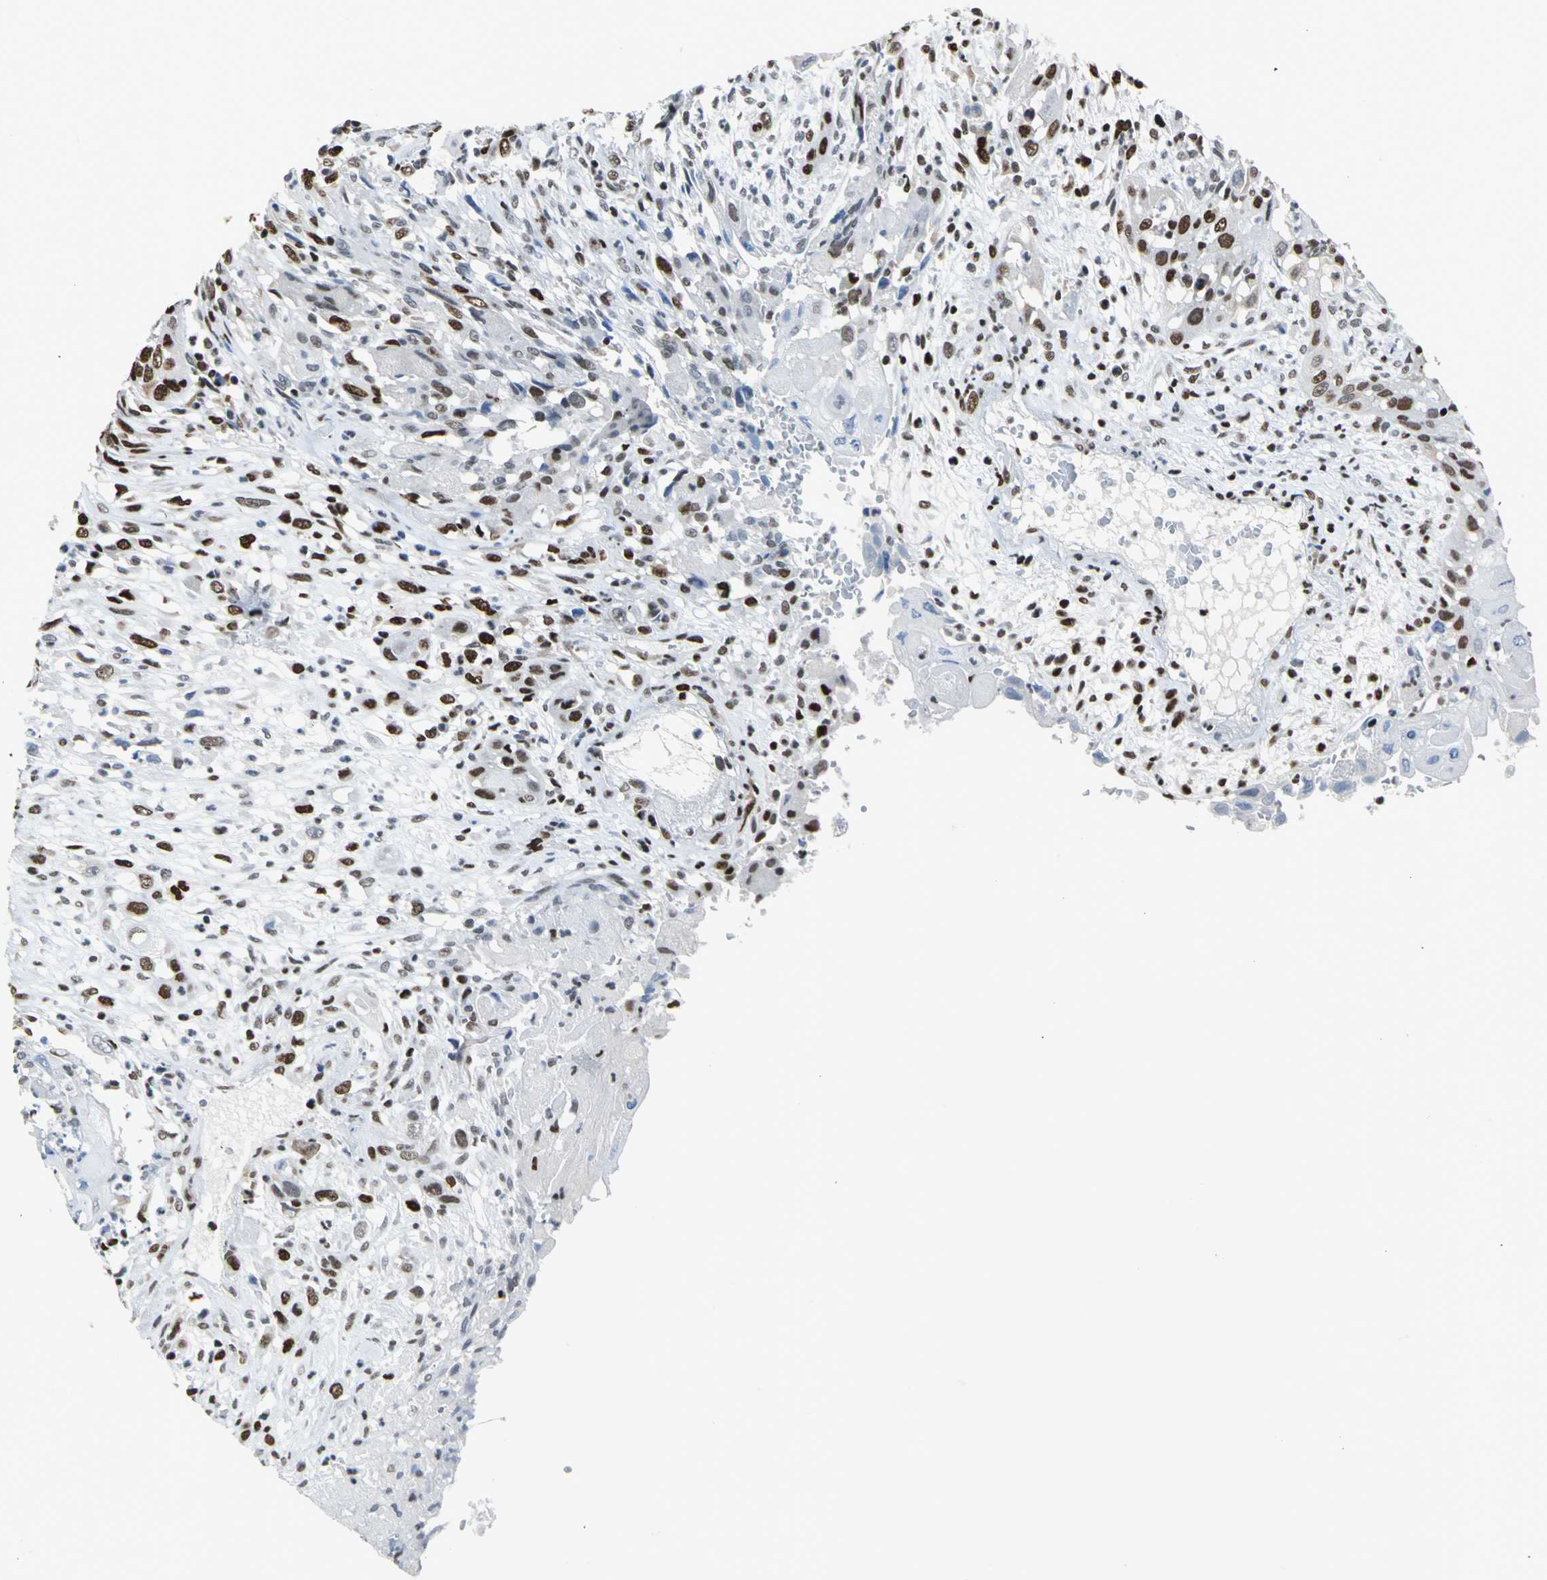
{"staining": {"intensity": "strong", "quantity": ">75%", "location": "nuclear"}, "tissue": "head and neck cancer", "cell_type": "Tumor cells", "image_type": "cancer", "snomed": [{"axis": "morphology", "description": "Necrosis, NOS"}, {"axis": "morphology", "description": "Neoplasm, malignant, NOS"}, {"axis": "topography", "description": "Salivary gland"}, {"axis": "topography", "description": "Head-Neck"}], "caption": "Tumor cells exhibit strong nuclear expression in approximately >75% of cells in head and neck cancer.", "gene": "HNRNPD", "patient": {"sex": "male", "age": 43}}